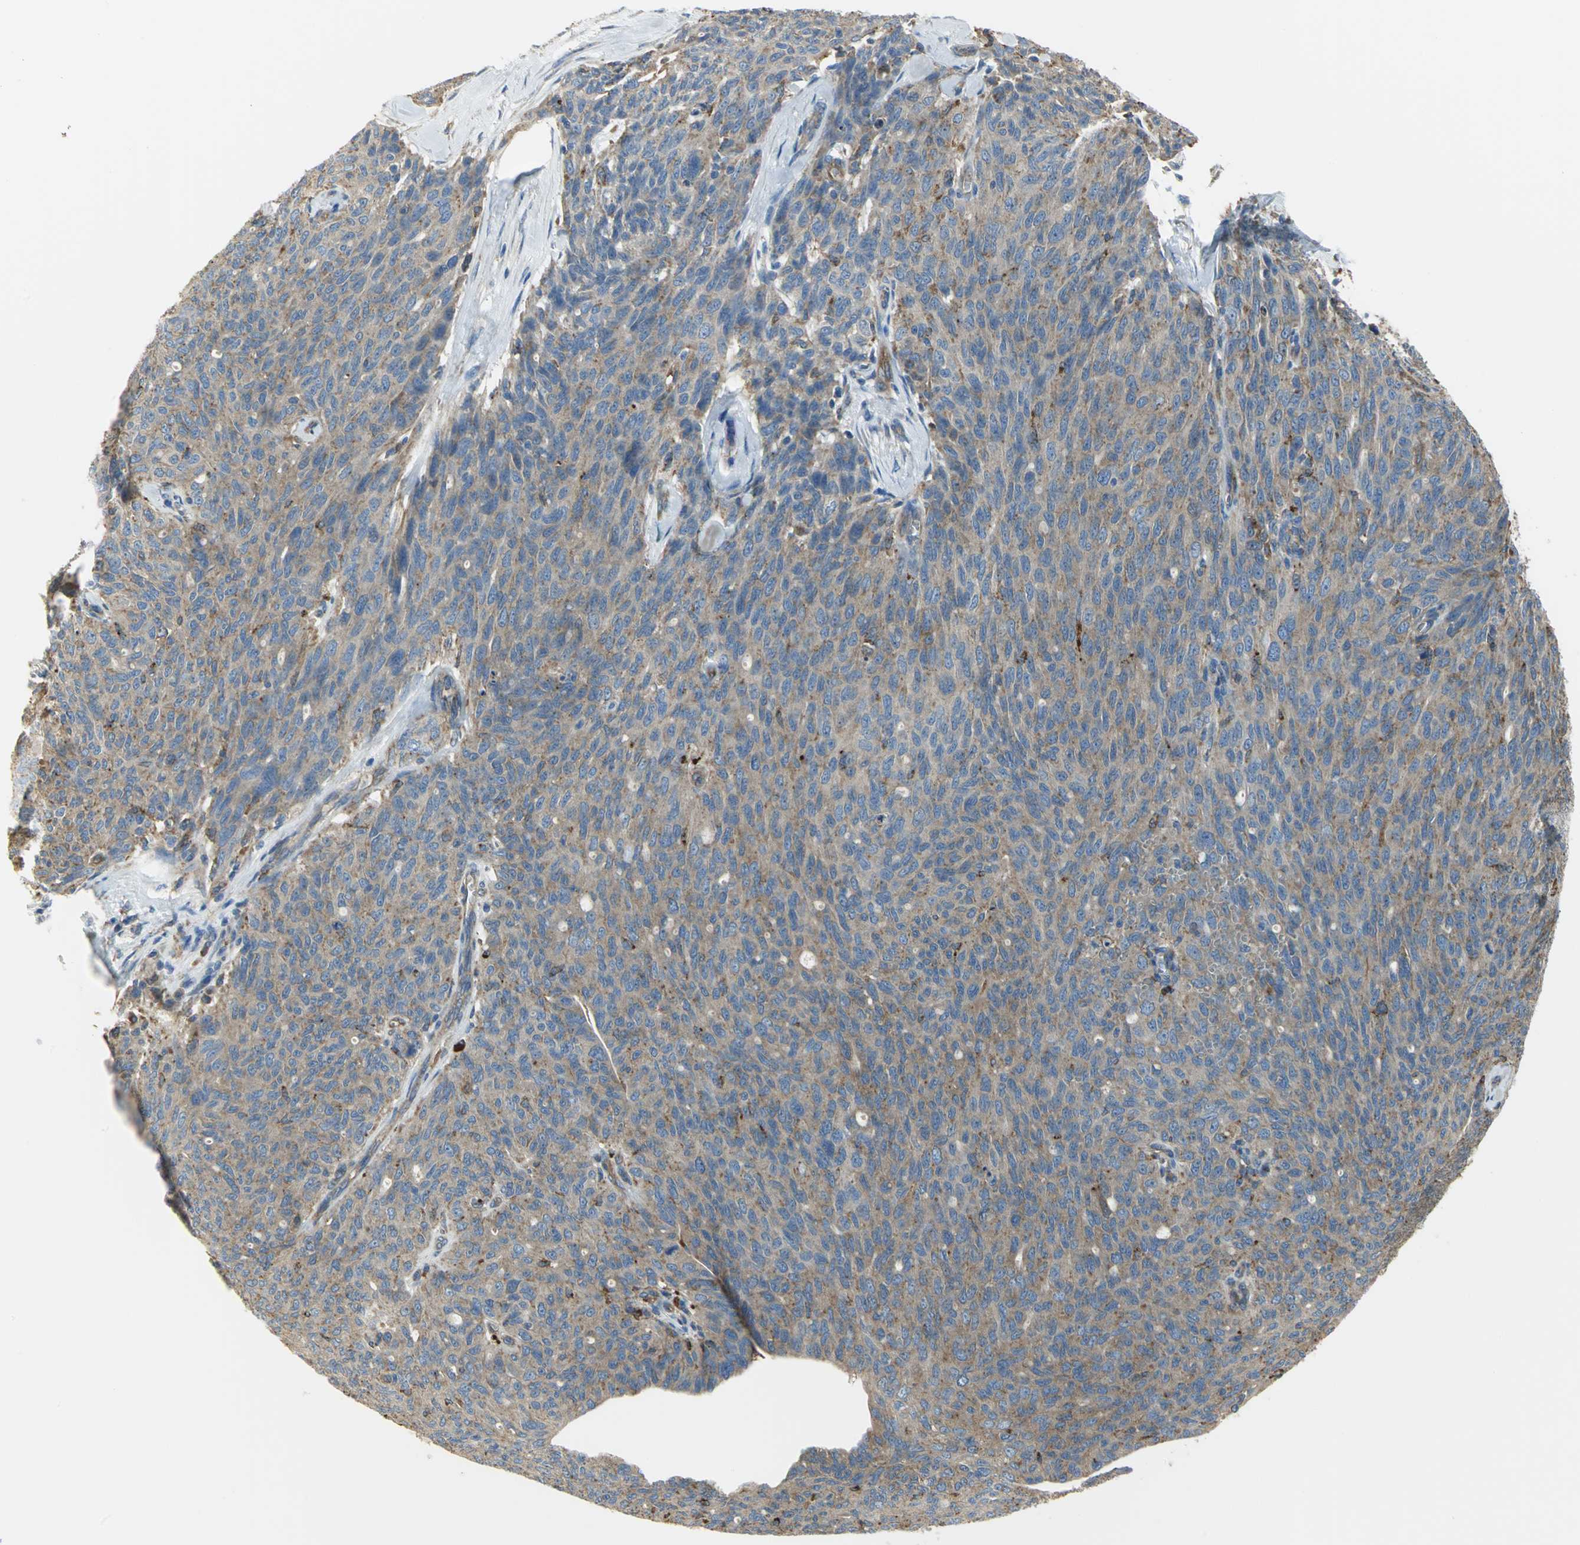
{"staining": {"intensity": "weak", "quantity": ">75%", "location": "cytoplasmic/membranous"}, "tissue": "ovarian cancer", "cell_type": "Tumor cells", "image_type": "cancer", "snomed": [{"axis": "morphology", "description": "Carcinoma, endometroid"}, {"axis": "topography", "description": "Ovary"}], "caption": "Ovarian cancer stained with DAB (3,3'-diaminobenzidine) immunohistochemistry (IHC) displays low levels of weak cytoplasmic/membranous staining in about >75% of tumor cells.", "gene": "DIAPH2", "patient": {"sex": "female", "age": 60}}